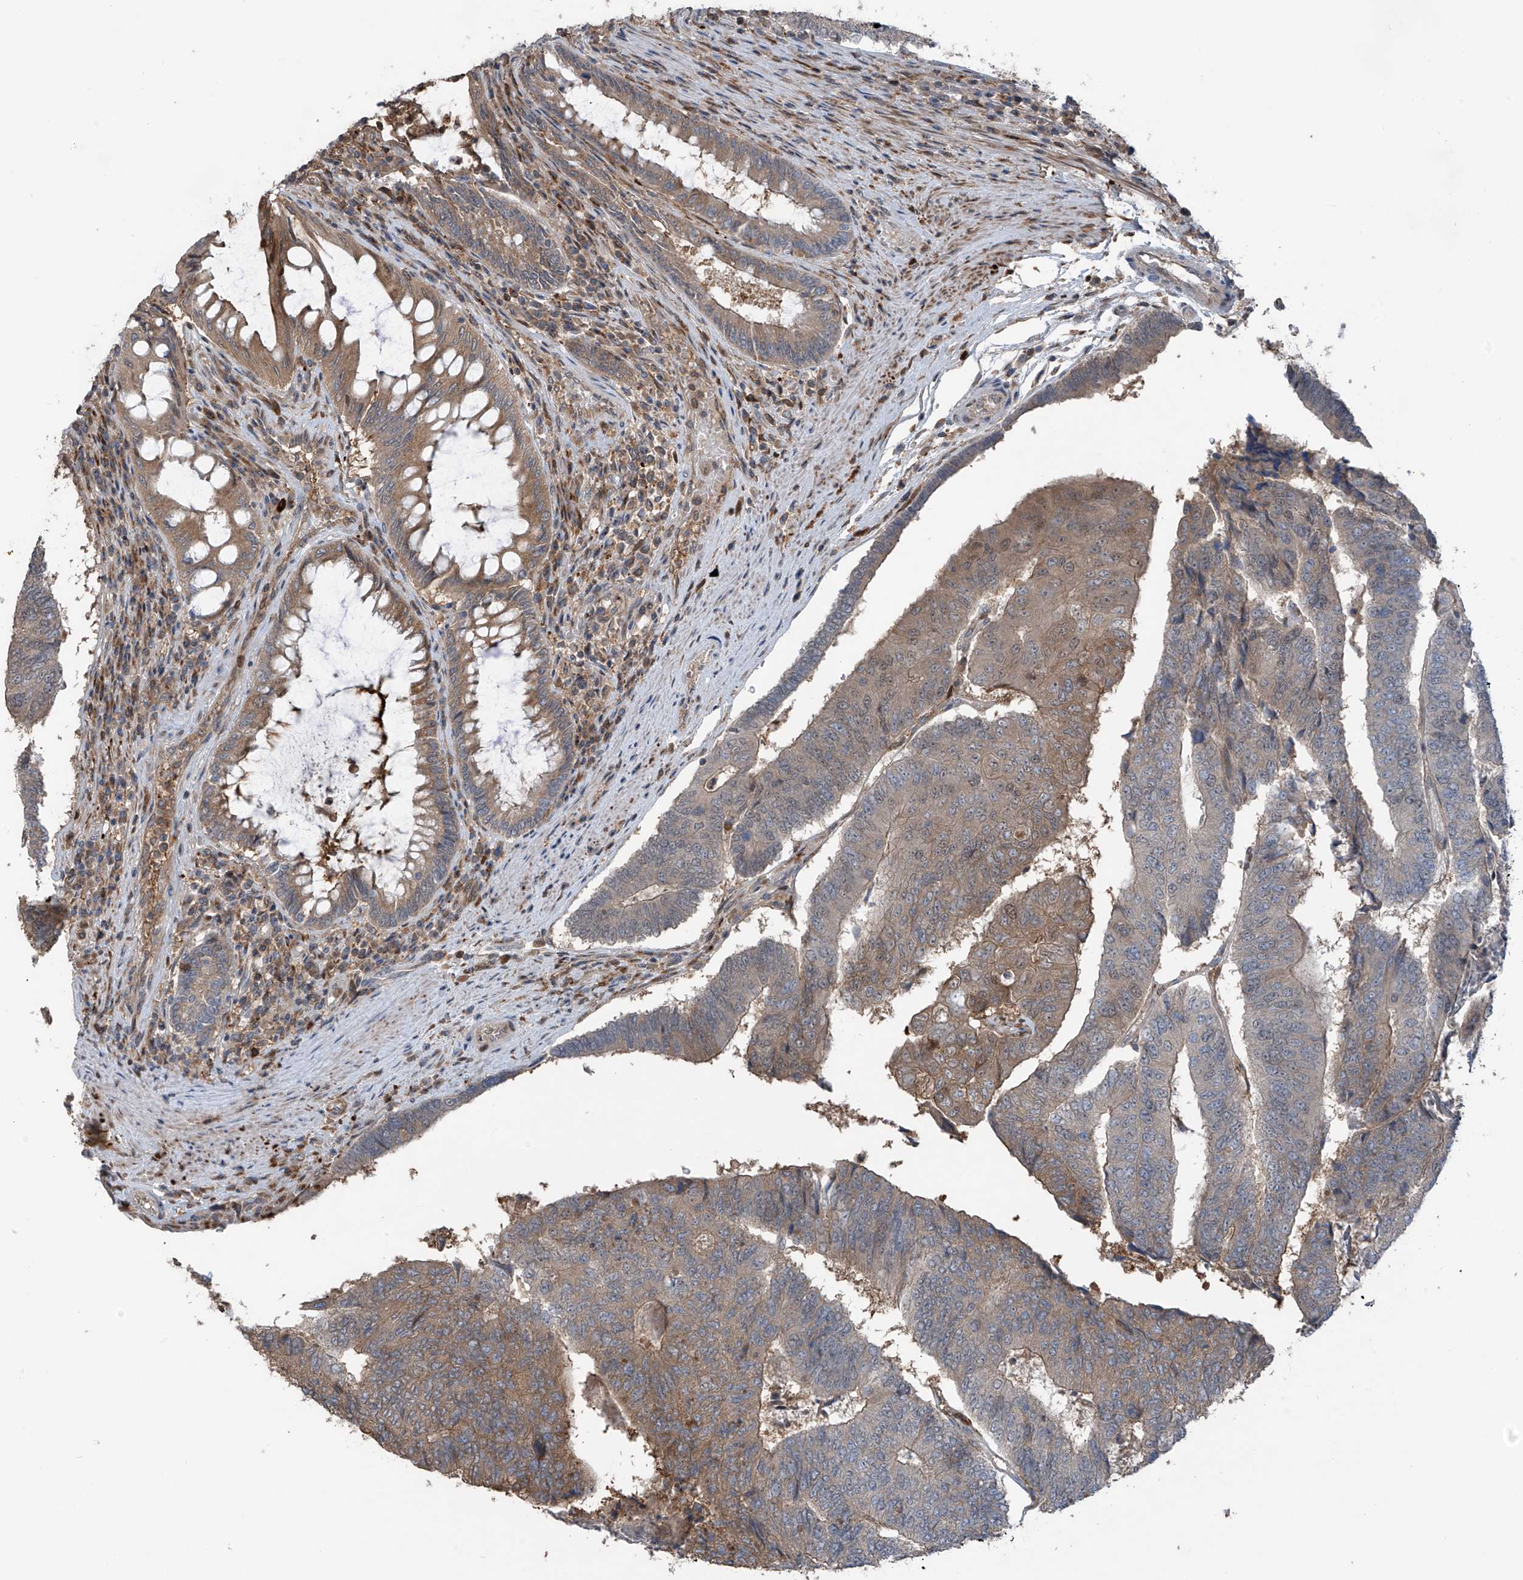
{"staining": {"intensity": "moderate", "quantity": "<25%", "location": "cytoplasmic/membranous,nuclear"}, "tissue": "colorectal cancer", "cell_type": "Tumor cells", "image_type": "cancer", "snomed": [{"axis": "morphology", "description": "Adenocarcinoma, NOS"}, {"axis": "topography", "description": "Colon"}], "caption": "A low amount of moderate cytoplasmic/membranous and nuclear staining is identified in approximately <25% of tumor cells in colorectal adenocarcinoma tissue. (IHC, brightfield microscopy, high magnification).", "gene": "SAMD3", "patient": {"sex": "female", "age": 67}}